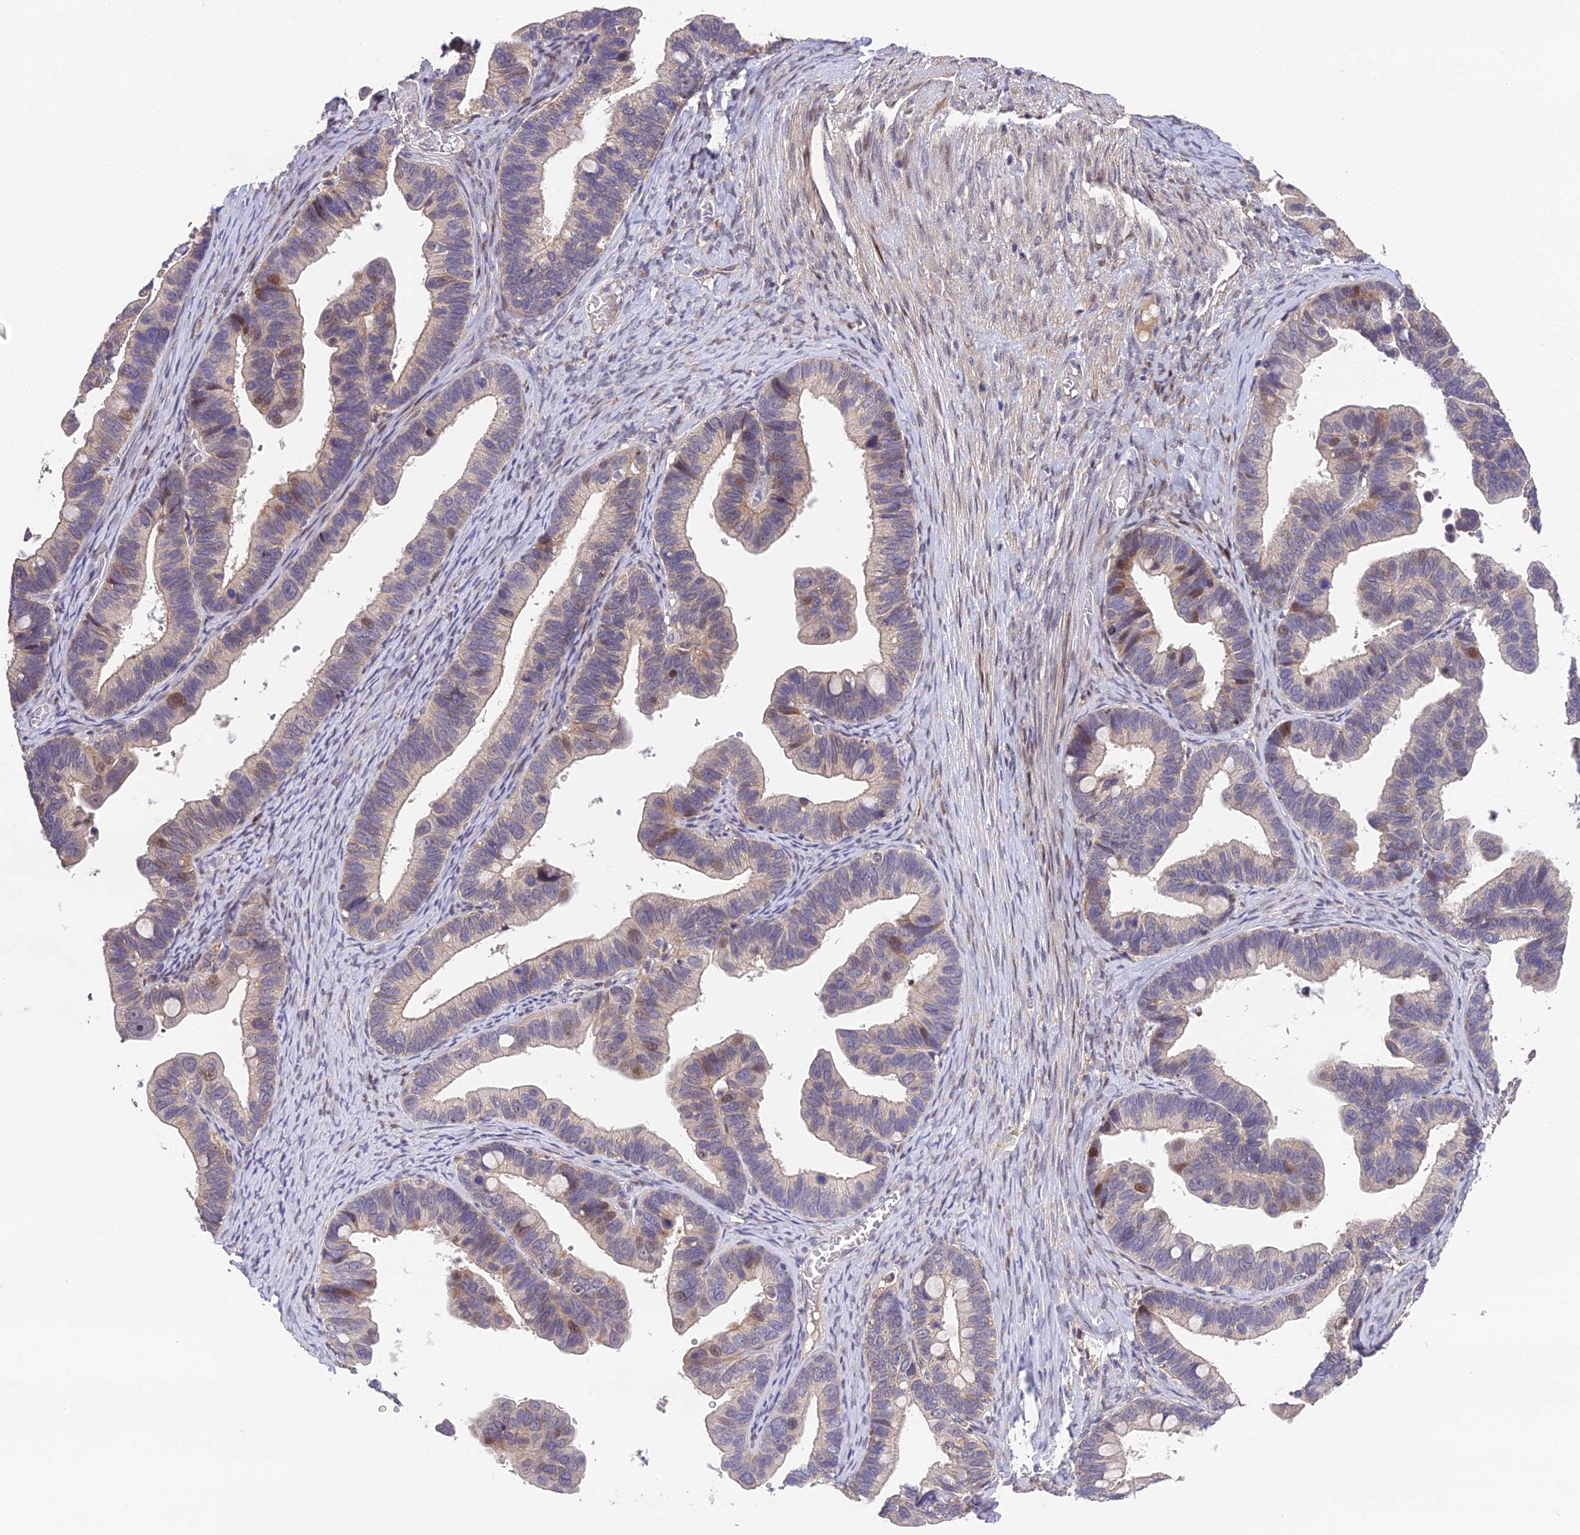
{"staining": {"intensity": "moderate", "quantity": "<25%", "location": "cytoplasmic/membranous,nuclear"}, "tissue": "ovarian cancer", "cell_type": "Tumor cells", "image_type": "cancer", "snomed": [{"axis": "morphology", "description": "Cystadenocarcinoma, serous, NOS"}, {"axis": "topography", "description": "Ovary"}], "caption": "DAB immunohistochemical staining of human ovarian serous cystadenocarcinoma shows moderate cytoplasmic/membranous and nuclear protein positivity in approximately <25% of tumor cells.", "gene": "PUS10", "patient": {"sex": "female", "age": 56}}